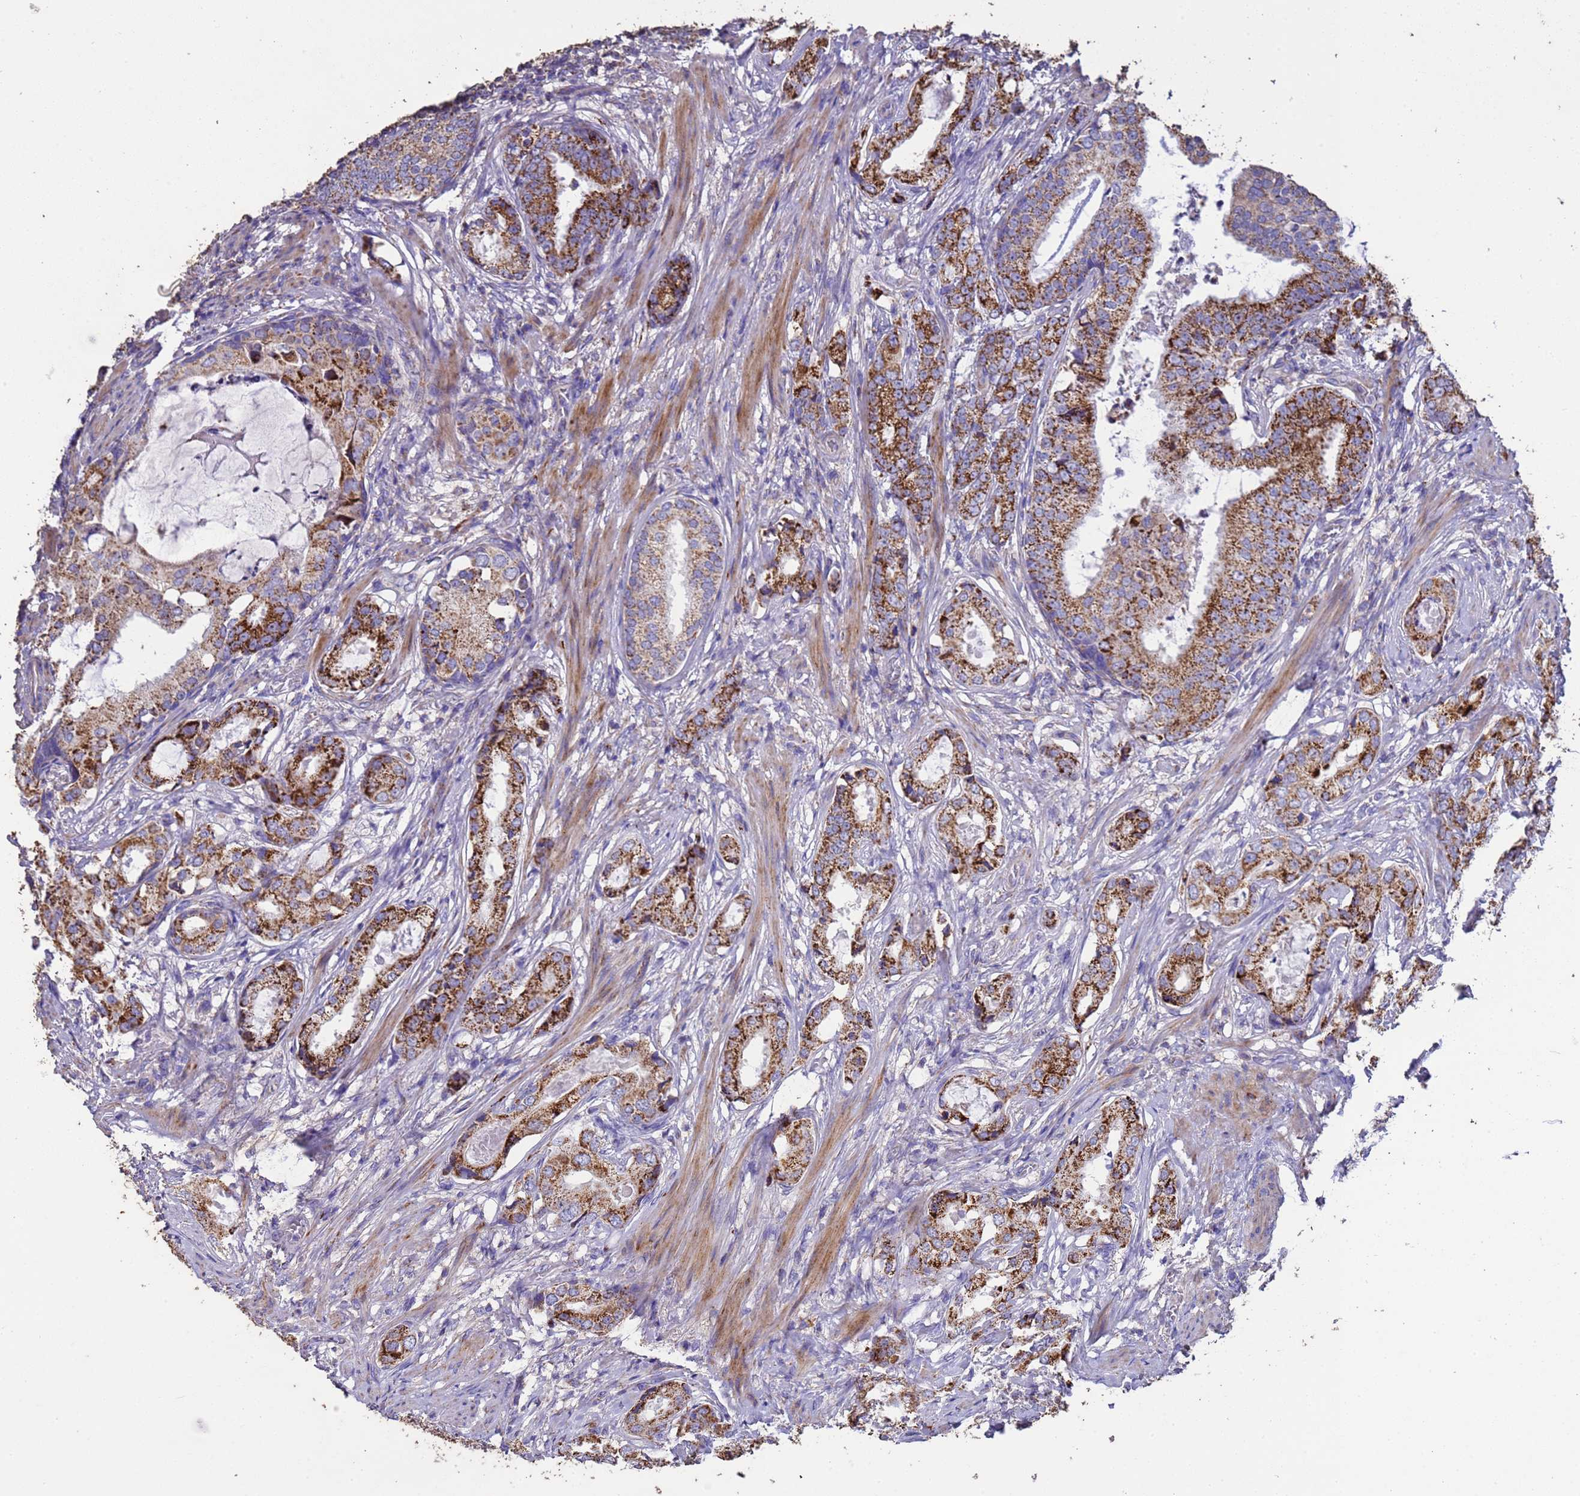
{"staining": {"intensity": "strong", "quantity": ">75%", "location": "cytoplasmic/membranous"}, "tissue": "prostate cancer", "cell_type": "Tumor cells", "image_type": "cancer", "snomed": [{"axis": "morphology", "description": "Adenocarcinoma, Low grade"}, {"axis": "topography", "description": "Prostate"}], "caption": "A micrograph of prostate low-grade adenocarcinoma stained for a protein shows strong cytoplasmic/membranous brown staining in tumor cells.", "gene": "ZNFX1", "patient": {"sex": "male", "age": 71}}